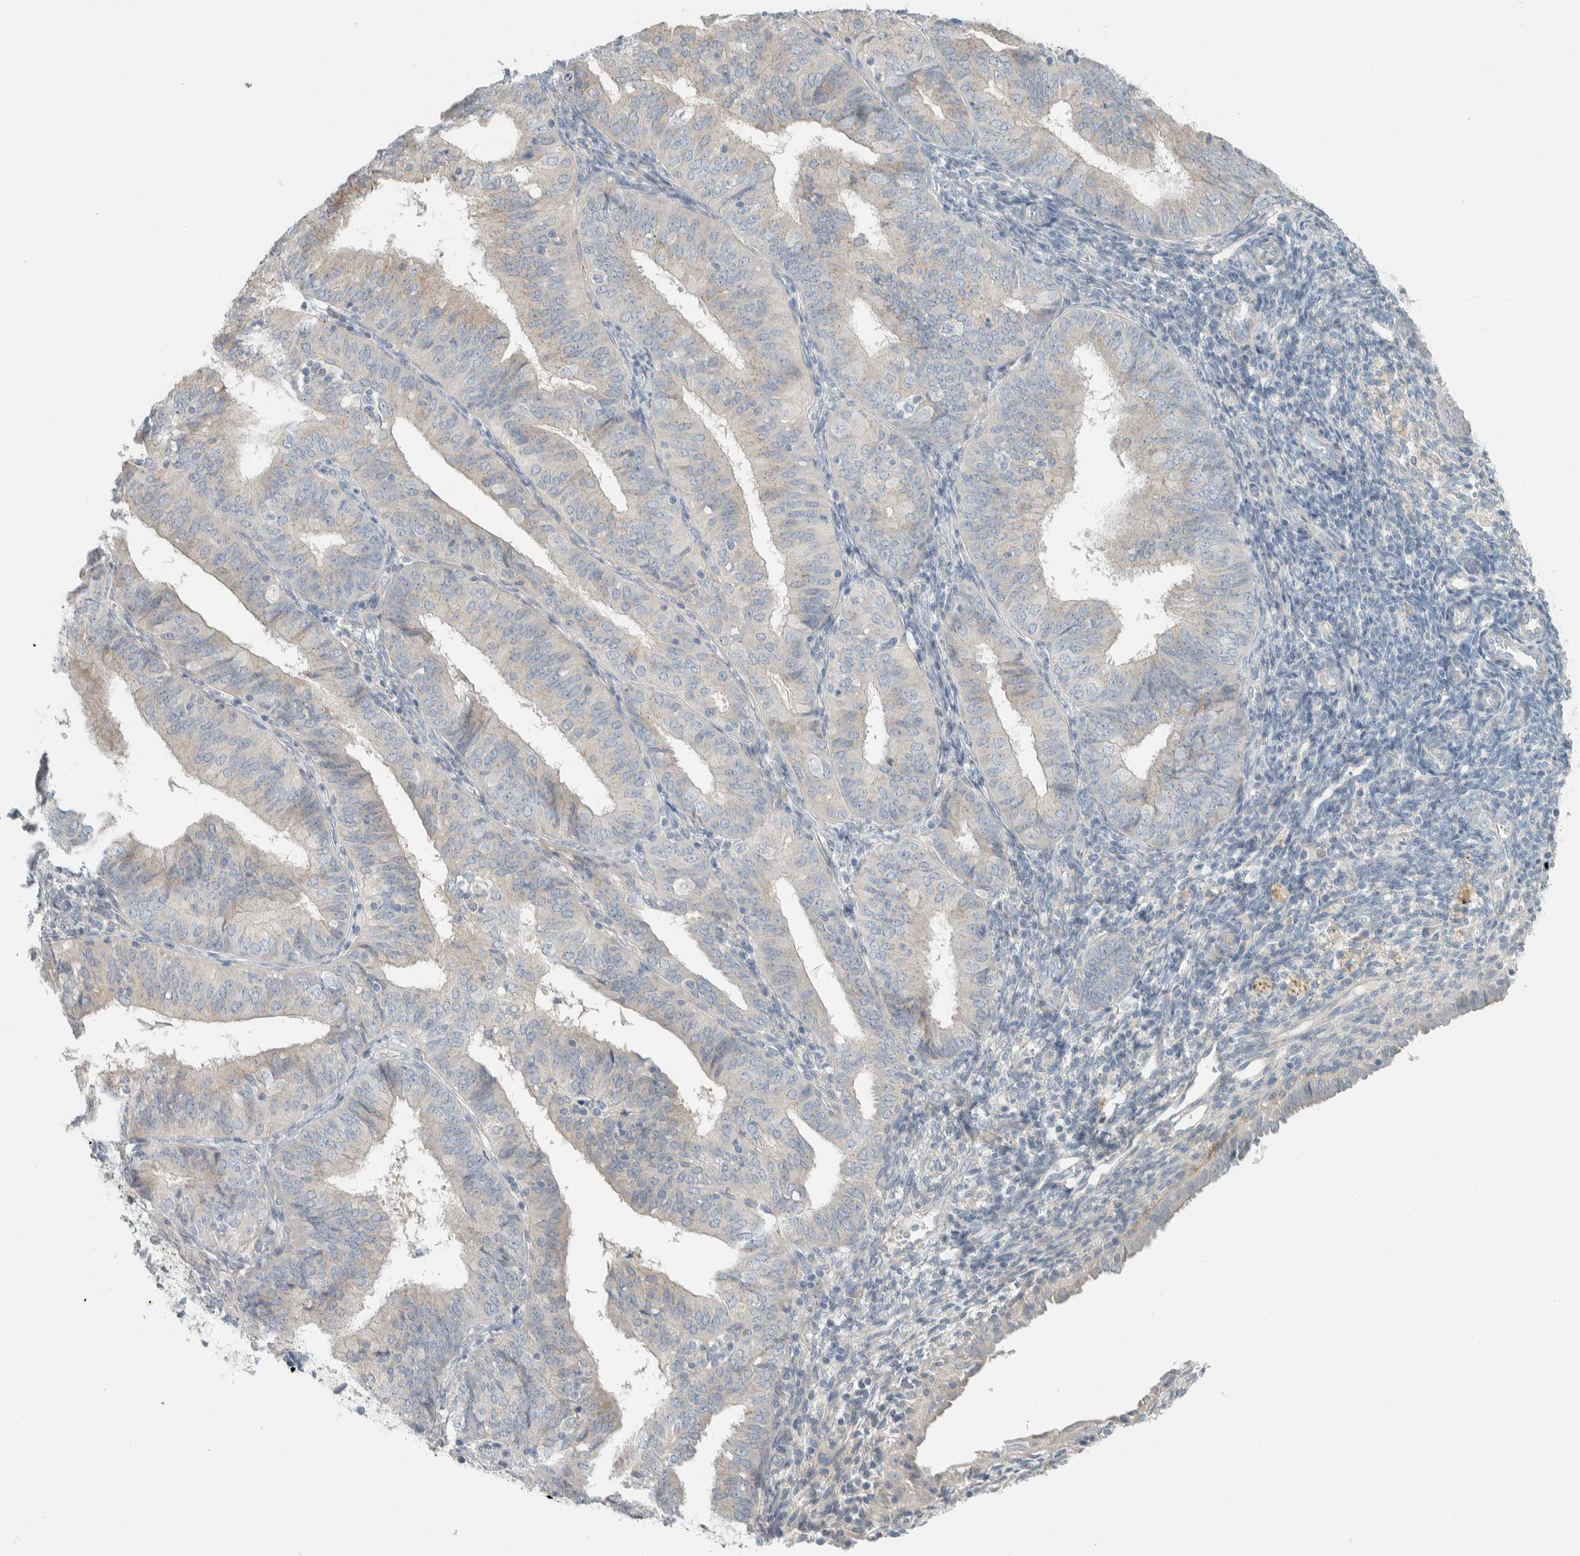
{"staining": {"intensity": "negative", "quantity": "none", "location": "none"}, "tissue": "endometrial cancer", "cell_type": "Tumor cells", "image_type": "cancer", "snomed": [{"axis": "morphology", "description": "Adenocarcinoma, NOS"}, {"axis": "topography", "description": "Endometrium"}], "caption": "DAB immunohistochemical staining of endometrial cancer demonstrates no significant staining in tumor cells.", "gene": "HGS", "patient": {"sex": "female", "age": 58}}